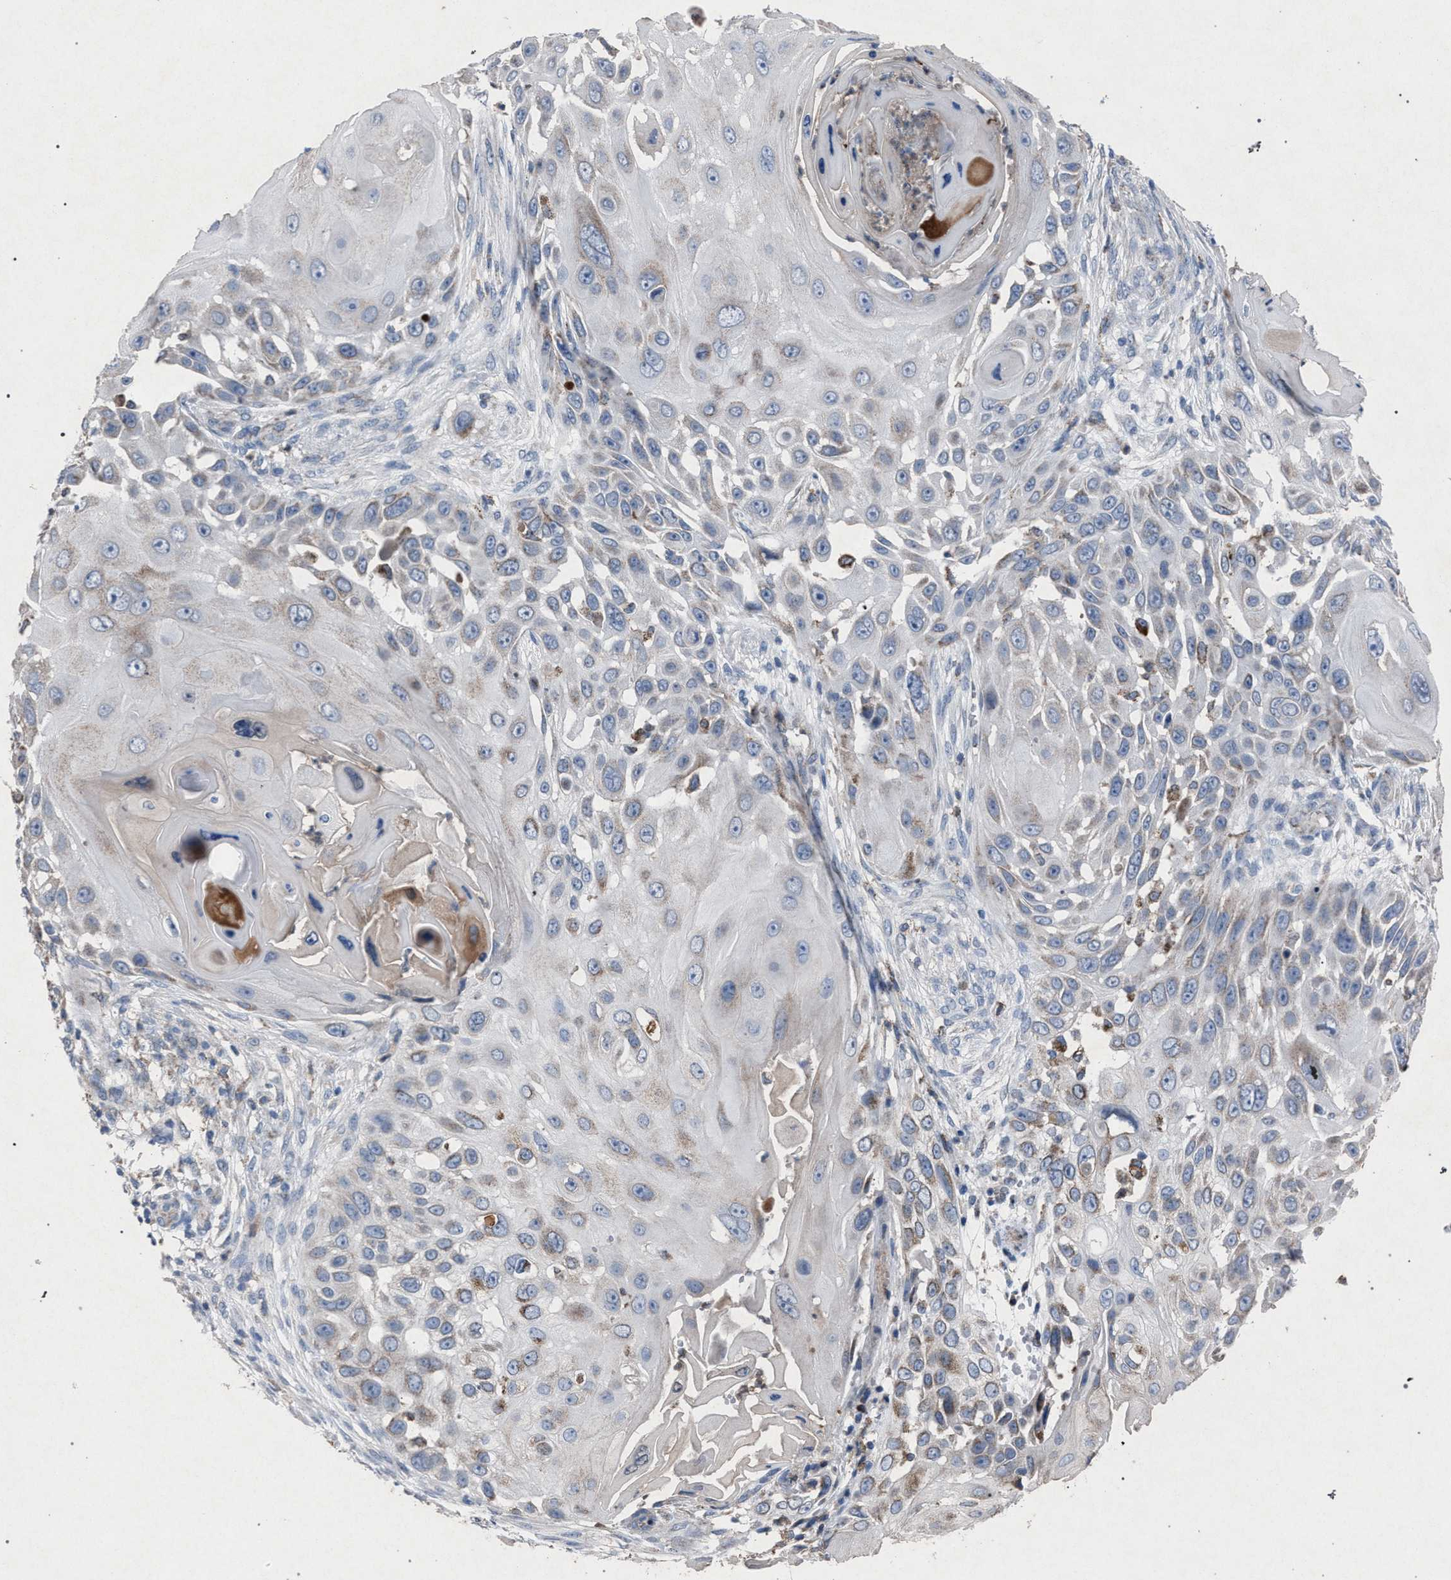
{"staining": {"intensity": "weak", "quantity": "<25%", "location": "cytoplasmic/membranous"}, "tissue": "skin cancer", "cell_type": "Tumor cells", "image_type": "cancer", "snomed": [{"axis": "morphology", "description": "Squamous cell carcinoma, NOS"}, {"axis": "topography", "description": "Skin"}], "caption": "Tumor cells show no significant protein staining in squamous cell carcinoma (skin).", "gene": "HSD17B4", "patient": {"sex": "female", "age": 44}}